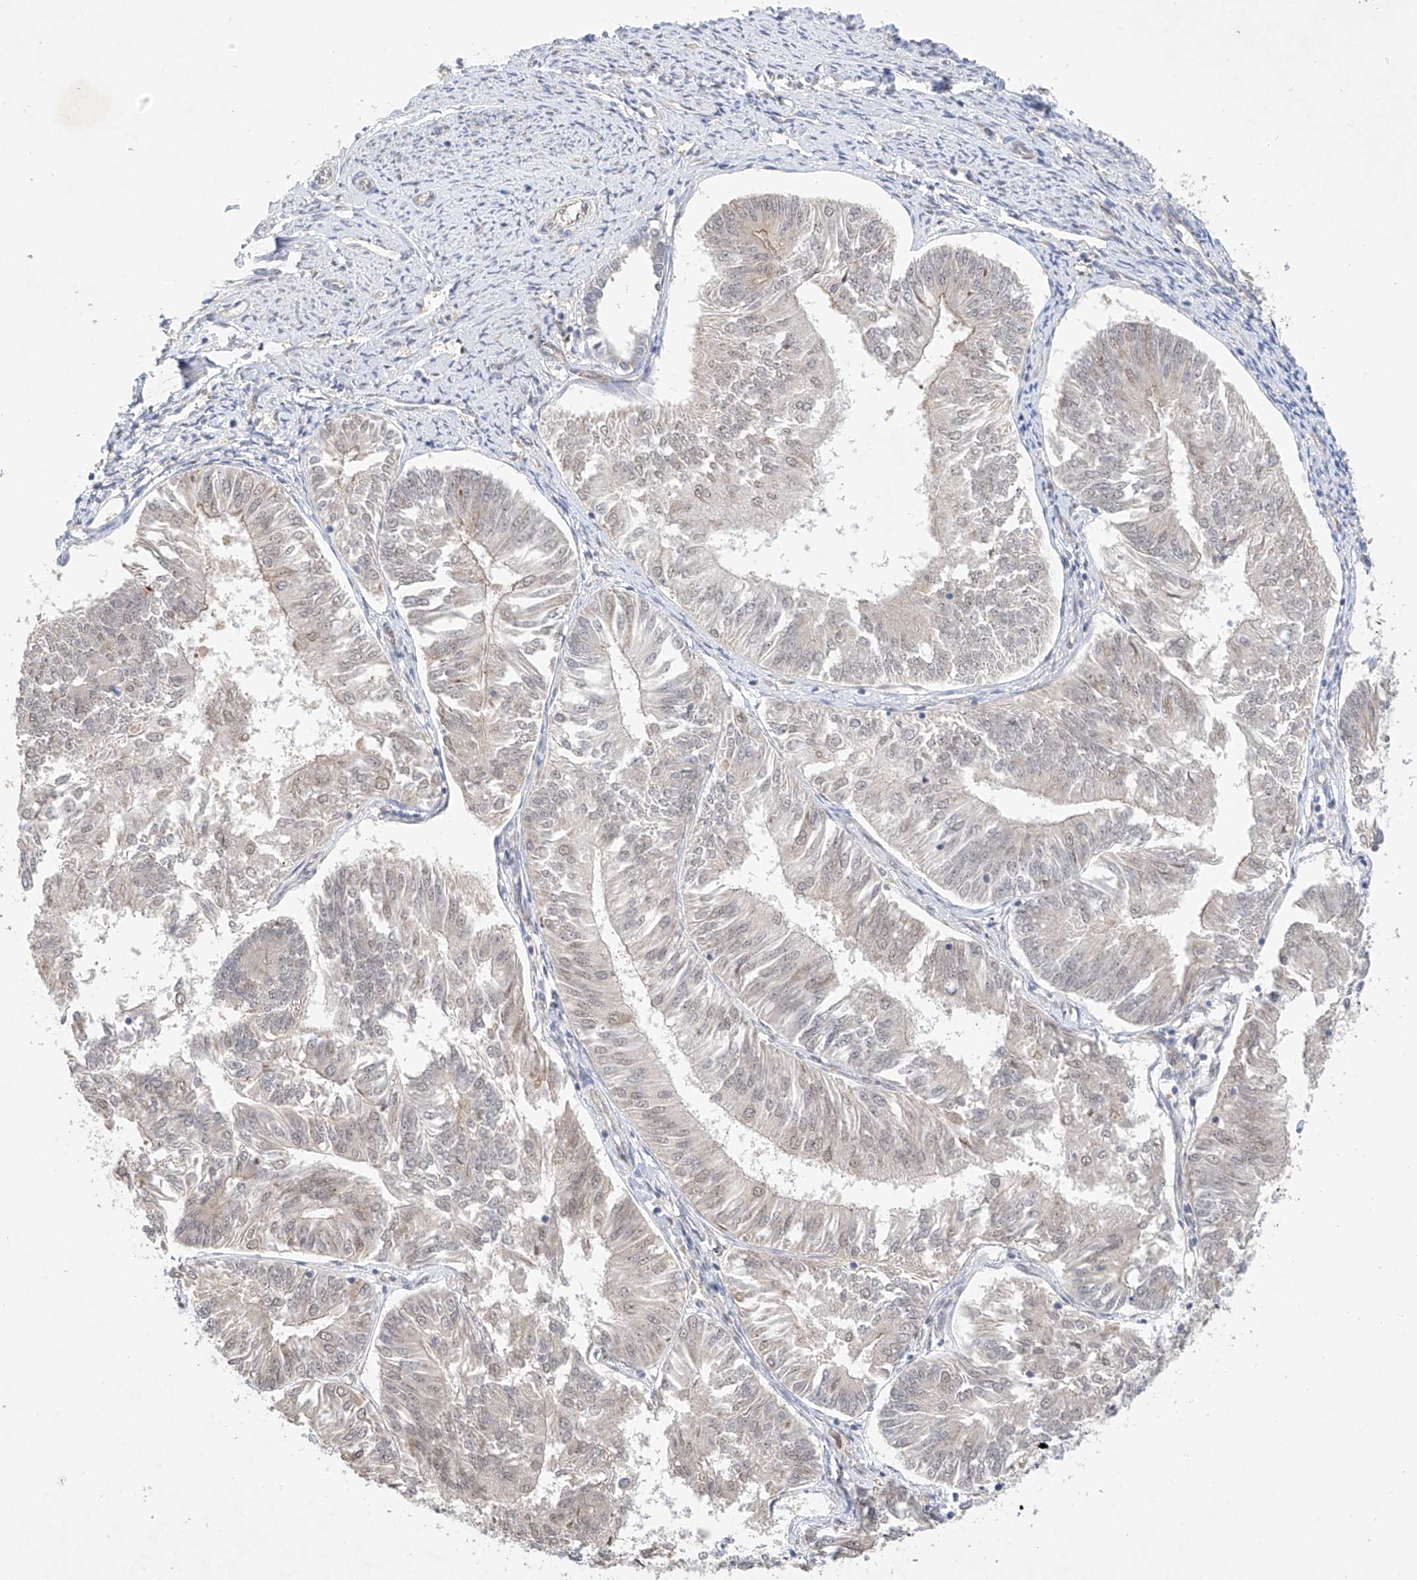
{"staining": {"intensity": "negative", "quantity": "none", "location": "none"}, "tissue": "endometrial cancer", "cell_type": "Tumor cells", "image_type": "cancer", "snomed": [{"axis": "morphology", "description": "Adenocarcinoma, NOS"}, {"axis": "topography", "description": "Endometrium"}], "caption": "A high-resolution photomicrograph shows immunohistochemistry (IHC) staining of endometrial cancer (adenocarcinoma), which reveals no significant positivity in tumor cells.", "gene": "IL22RA2", "patient": {"sex": "female", "age": 58}}